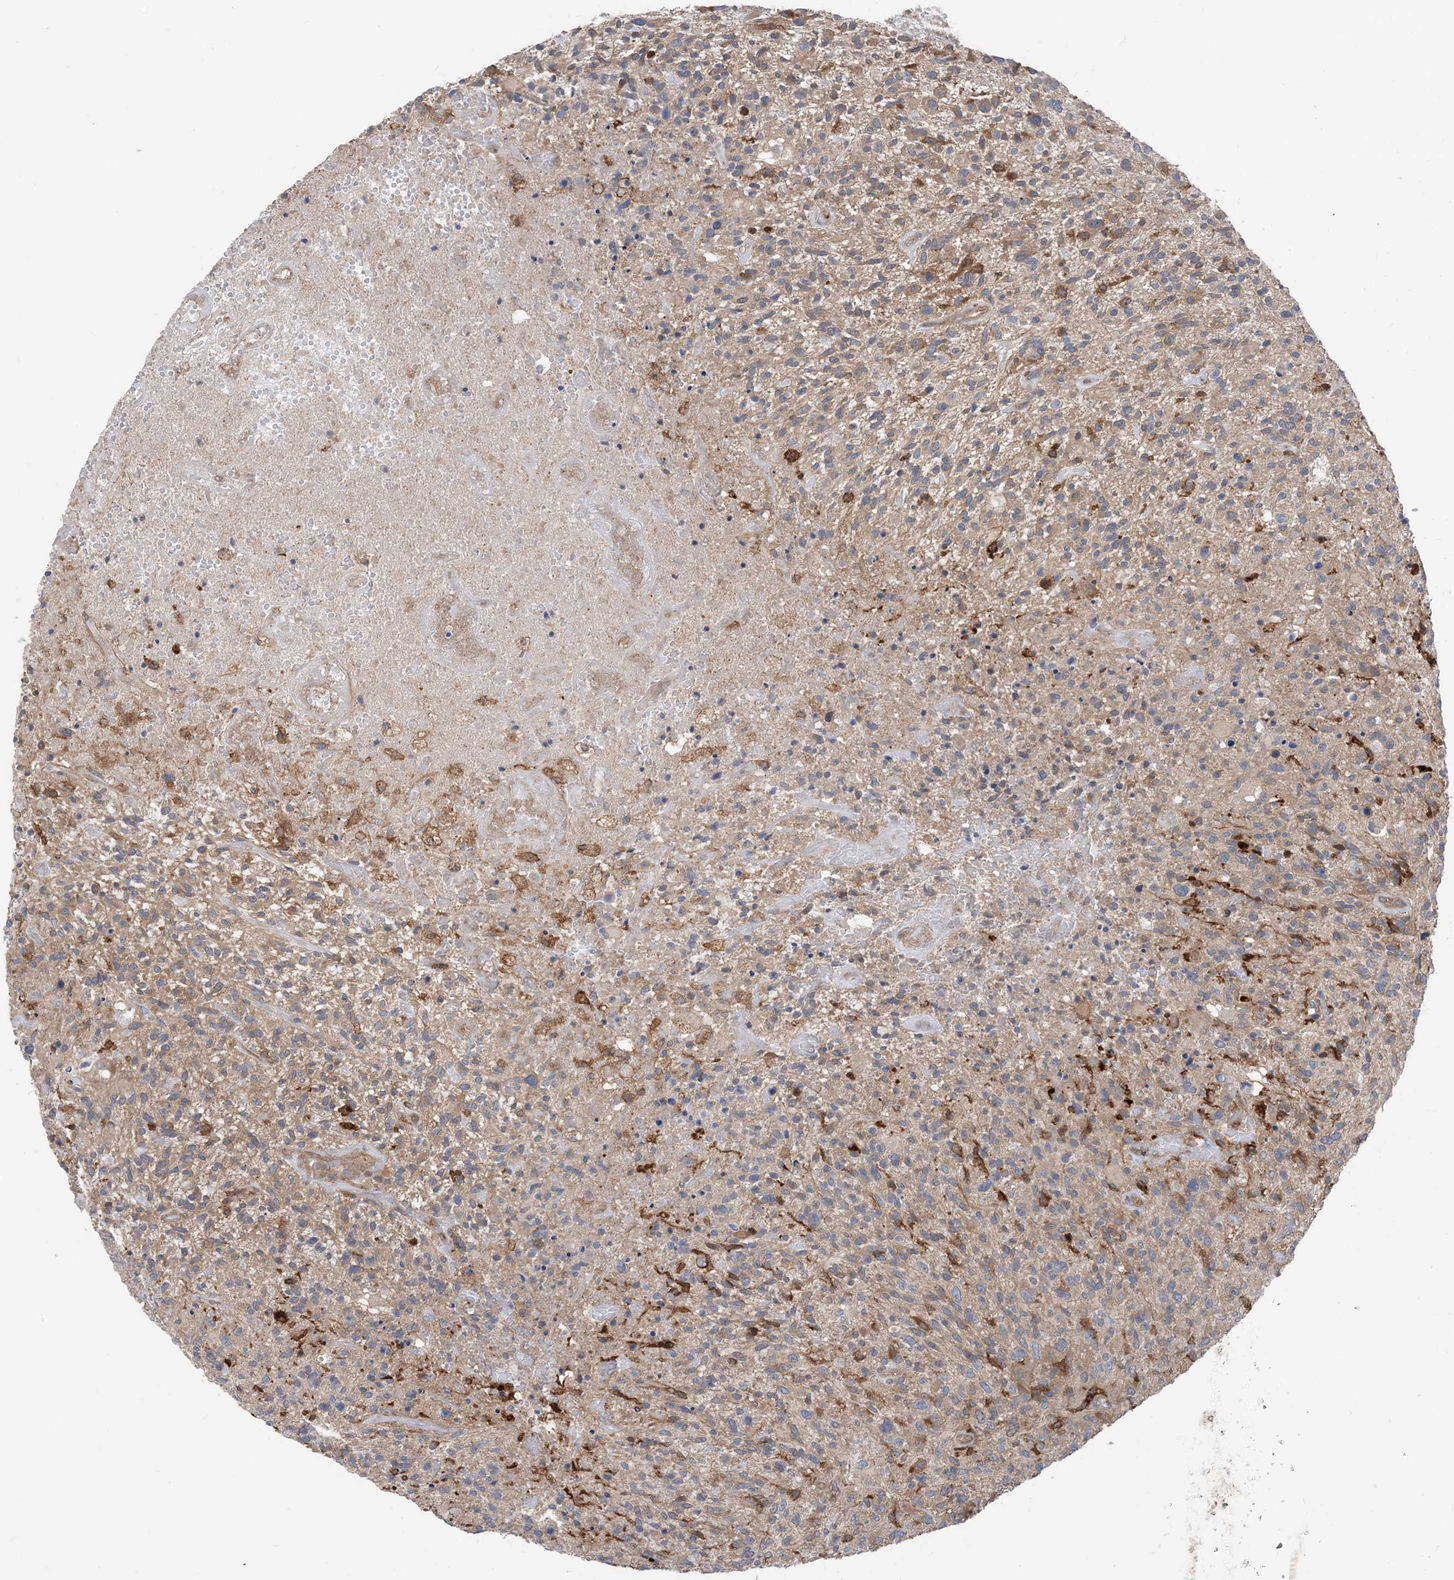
{"staining": {"intensity": "weak", "quantity": "25%-75%", "location": "cytoplasmic/membranous"}, "tissue": "glioma", "cell_type": "Tumor cells", "image_type": "cancer", "snomed": [{"axis": "morphology", "description": "Glioma, malignant, High grade"}, {"axis": "topography", "description": "Brain"}], "caption": "Tumor cells exhibit low levels of weak cytoplasmic/membranous positivity in approximately 25%-75% of cells in human glioma. The staining is performed using DAB brown chromogen to label protein expression. The nuclei are counter-stained blue using hematoxylin.", "gene": "HS1BP3", "patient": {"sex": "male", "age": 47}}